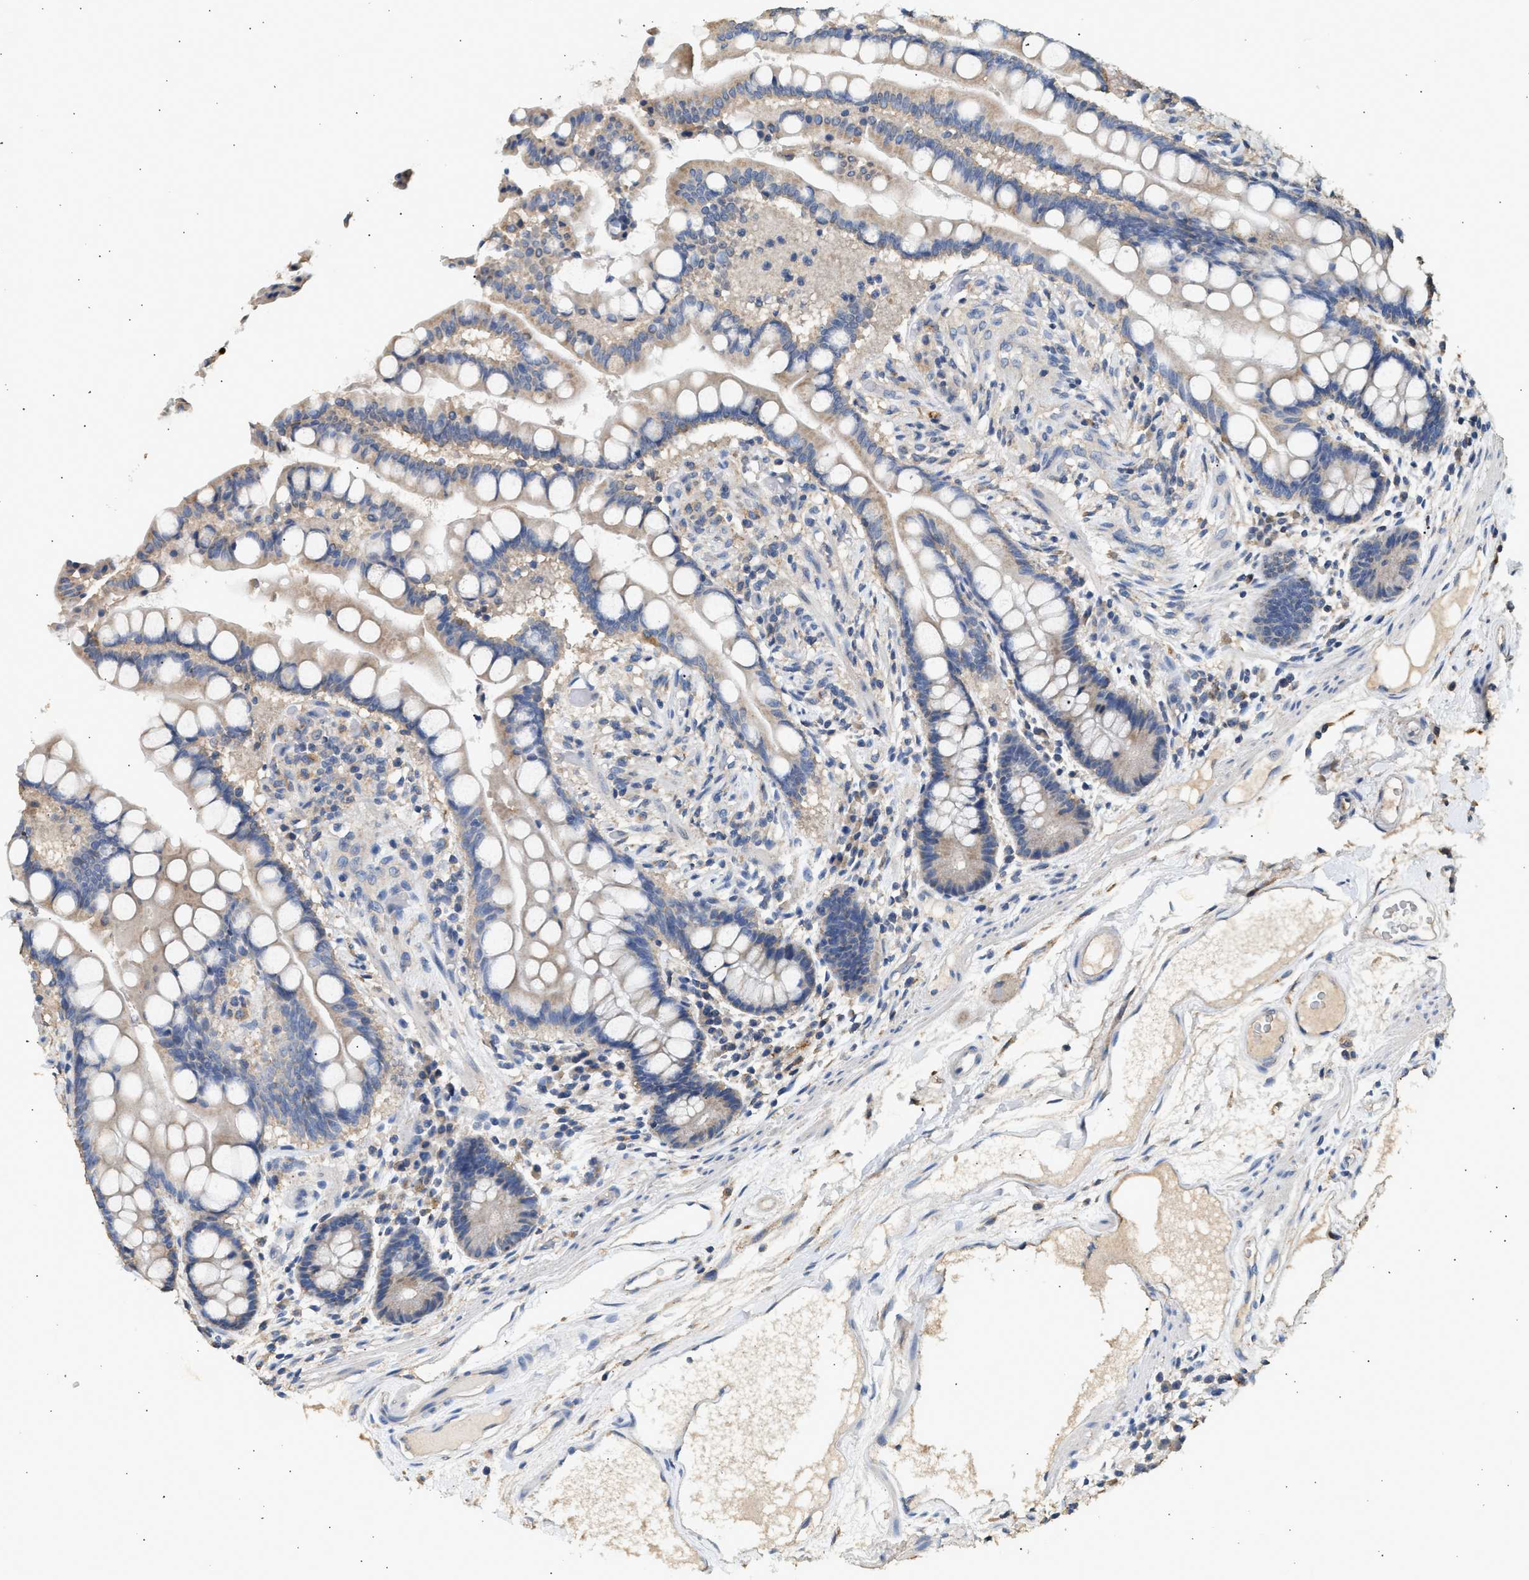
{"staining": {"intensity": "negative", "quantity": "none", "location": "none"}, "tissue": "colon", "cell_type": "Endothelial cells", "image_type": "normal", "snomed": [{"axis": "morphology", "description": "Normal tissue, NOS"}, {"axis": "topography", "description": "Colon"}], "caption": "The histopathology image reveals no staining of endothelial cells in normal colon.", "gene": "WDR31", "patient": {"sex": "male", "age": 73}}